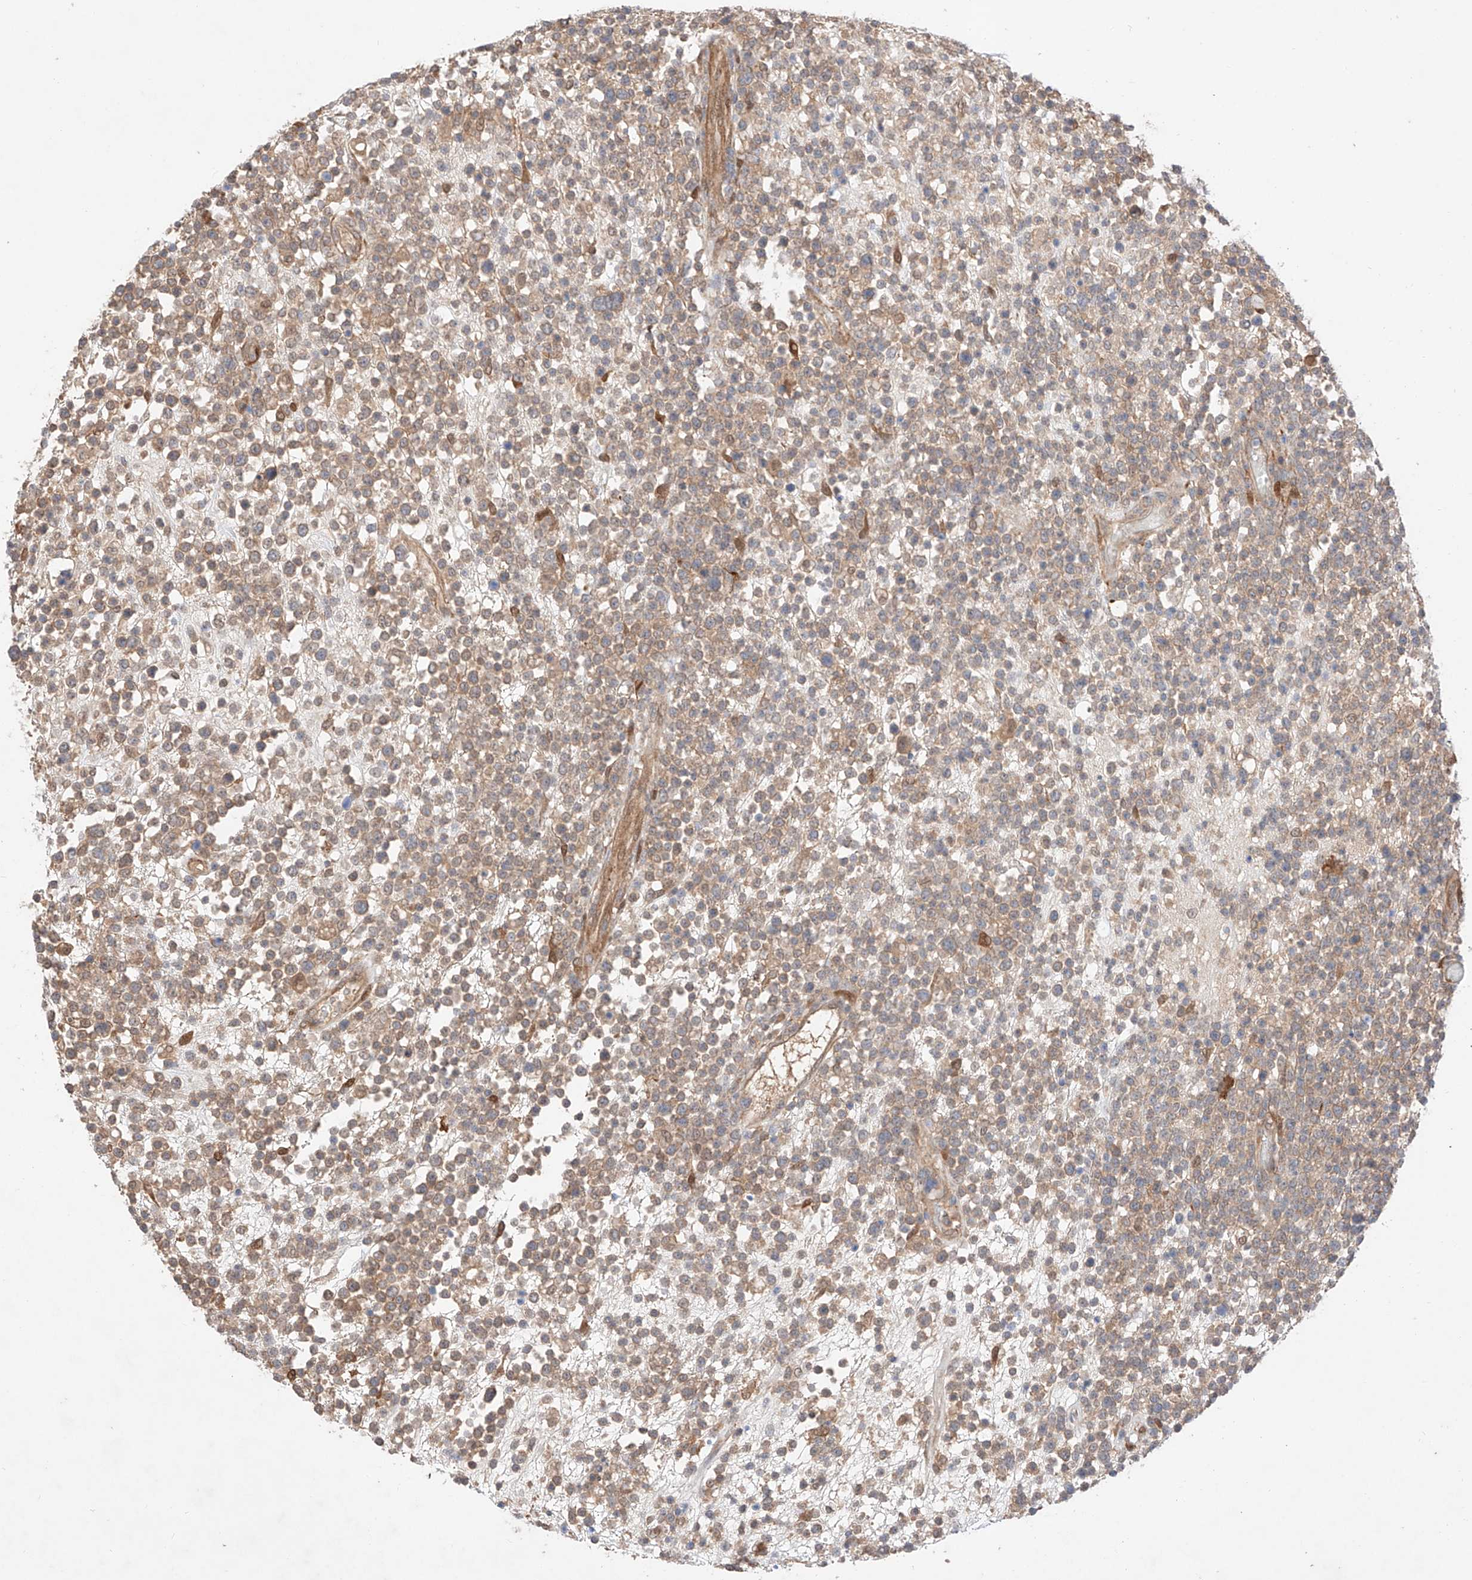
{"staining": {"intensity": "weak", "quantity": "25%-75%", "location": "cytoplasmic/membranous"}, "tissue": "lymphoma", "cell_type": "Tumor cells", "image_type": "cancer", "snomed": [{"axis": "morphology", "description": "Malignant lymphoma, non-Hodgkin's type, High grade"}, {"axis": "topography", "description": "Colon"}], "caption": "DAB immunohistochemical staining of high-grade malignant lymphoma, non-Hodgkin's type displays weak cytoplasmic/membranous protein staining in about 25%-75% of tumor cells.", "gene": "ZNF124", "patient": {"sex": "female", "age": 53}}